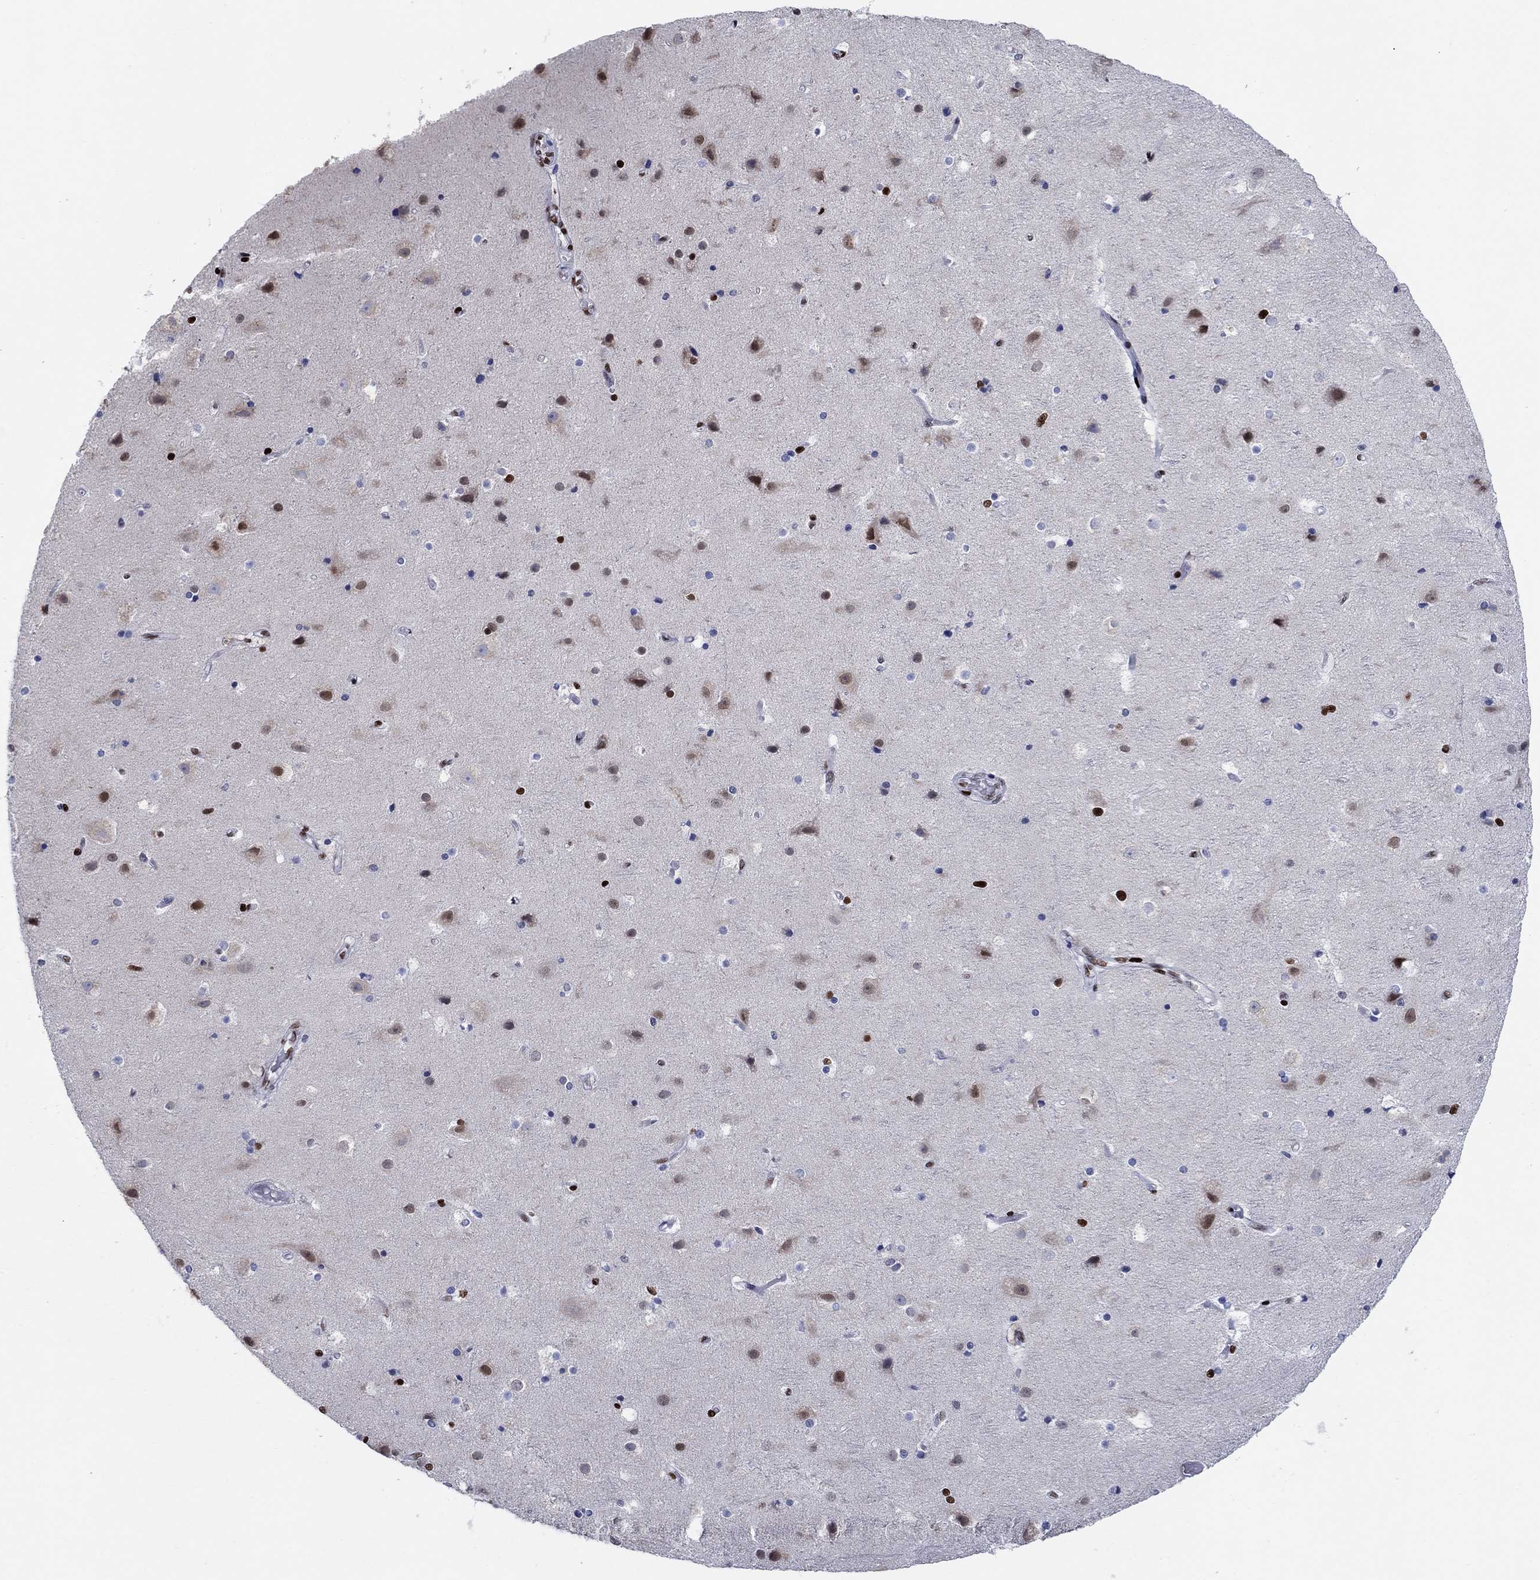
{"staining": {"intensity": "strong", "quantity": "<25%", "location": "nuclear"}, "tissue": "cerebral cortex", "cell_type": "Endothelial cells", "image_type": "normal", "snomed": [{"axis": "morphology", "description": "Normal tissue, NOS"}, {"axis": "topography", "description": "Cerebral cortex"}], "caption": "A micrograph showing strong nuclear staining in about <25% of endothelial cells in unremarkable cerebral cortex, as visualized by brown immunohistochemical staining.", "gene": "ZEB1", "patient": {"sex": "female", "age": 52}}